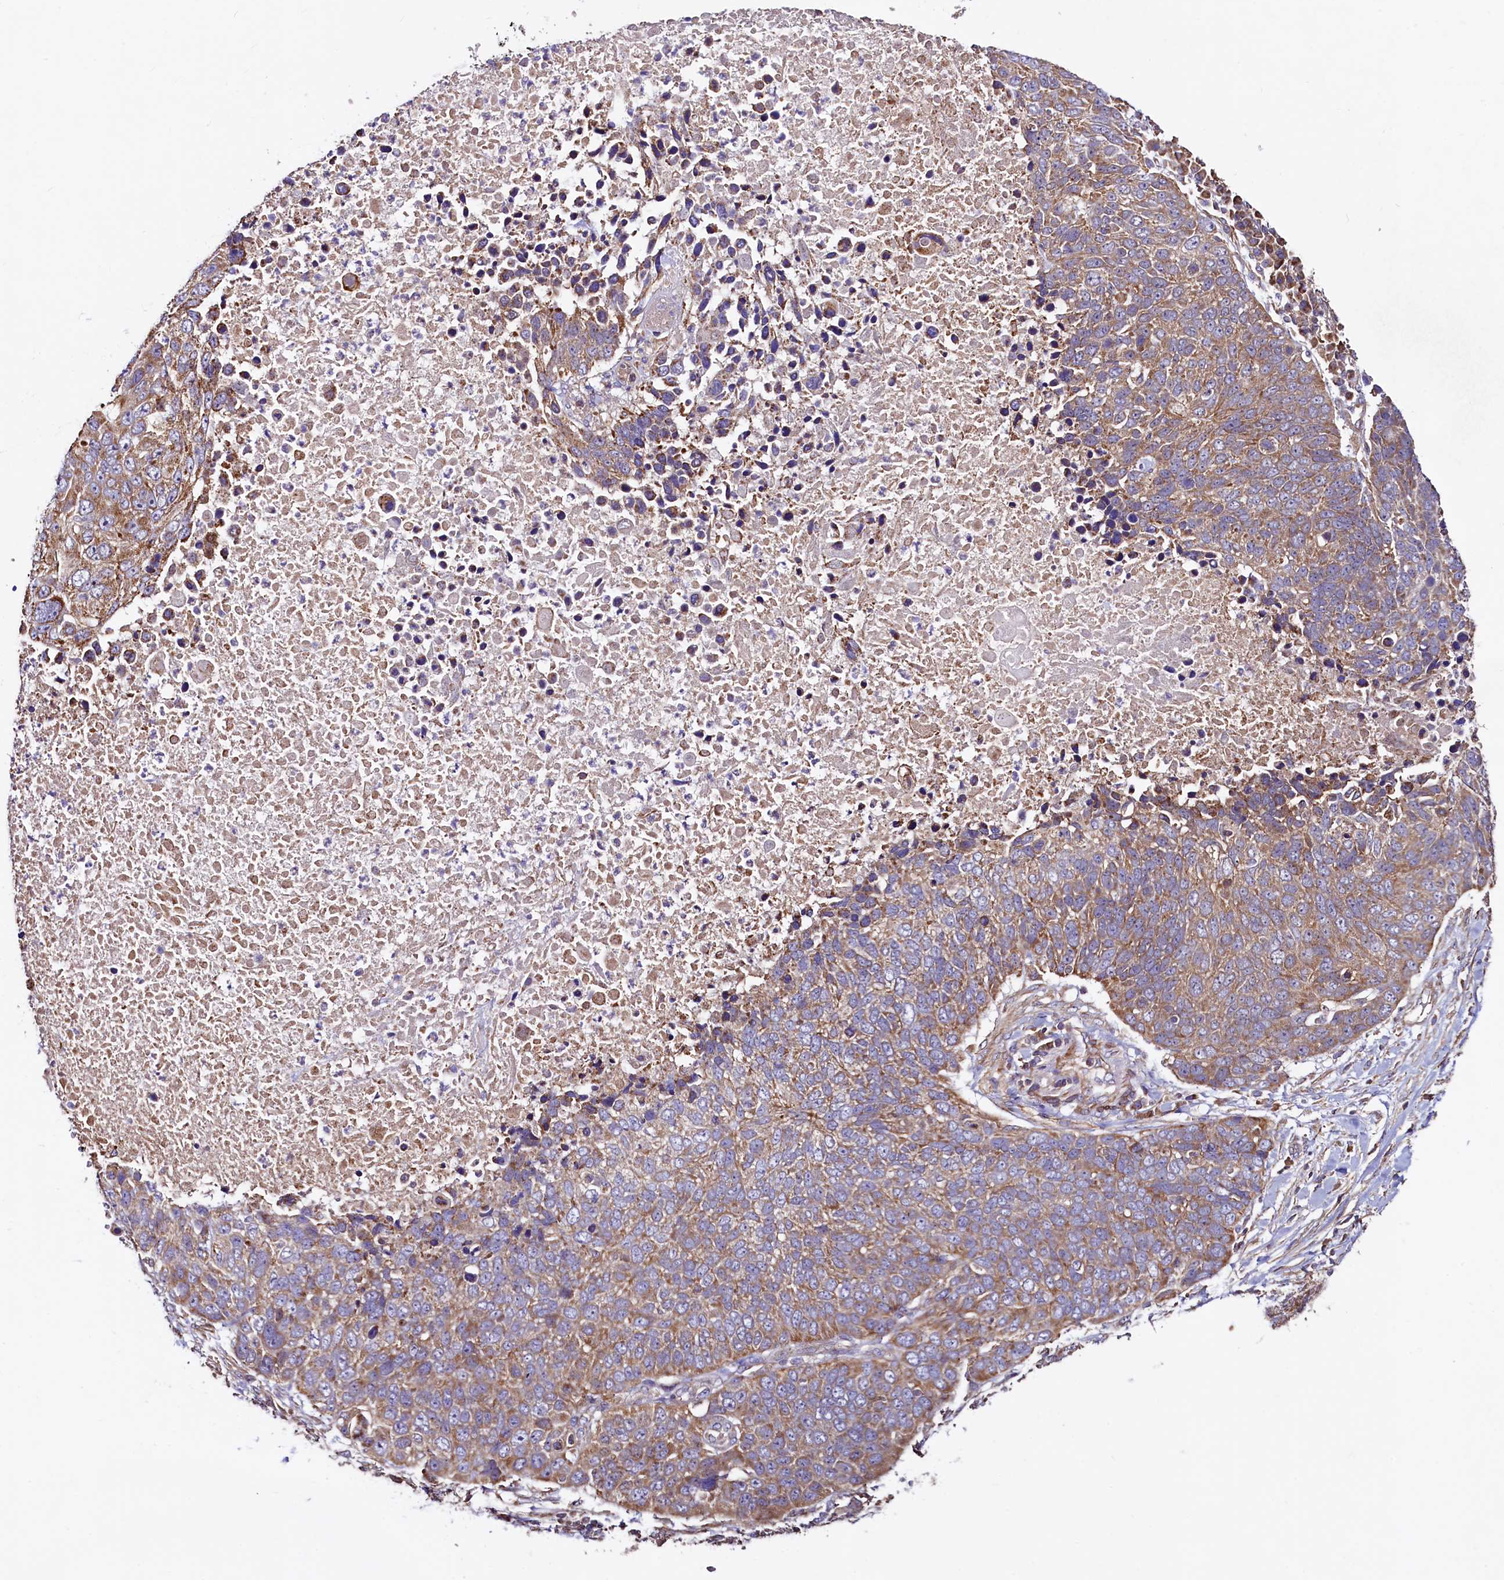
{"staining": {"intensity": "moderate", "quantity": ">75%", "location": "cytoplasmic/membranous"}, "tissue": "lung cancer", "cell_type": "Tumor cells", "image_type": "cancer", "snomed": [{"axis": "morphology", "description": "Normal tissue, NOS"}, {"axis": "morphology", "description": "Squamous cell carcinoma, NOS"}, {"axis": "topography", "description": "Lymph node"}, {"axis": "topography", "description": "Lung"}], "caption": "DAB (3,3'-diaminobenzidine) immunohistochemical staining of lung squamous cell carcinoma exhibits moderate cytoplasmic/membranous protein positivity in approximately >75% of tumor cells.", "gene": "CIAO3", "patient": {"sex": "male", "age": 66}}